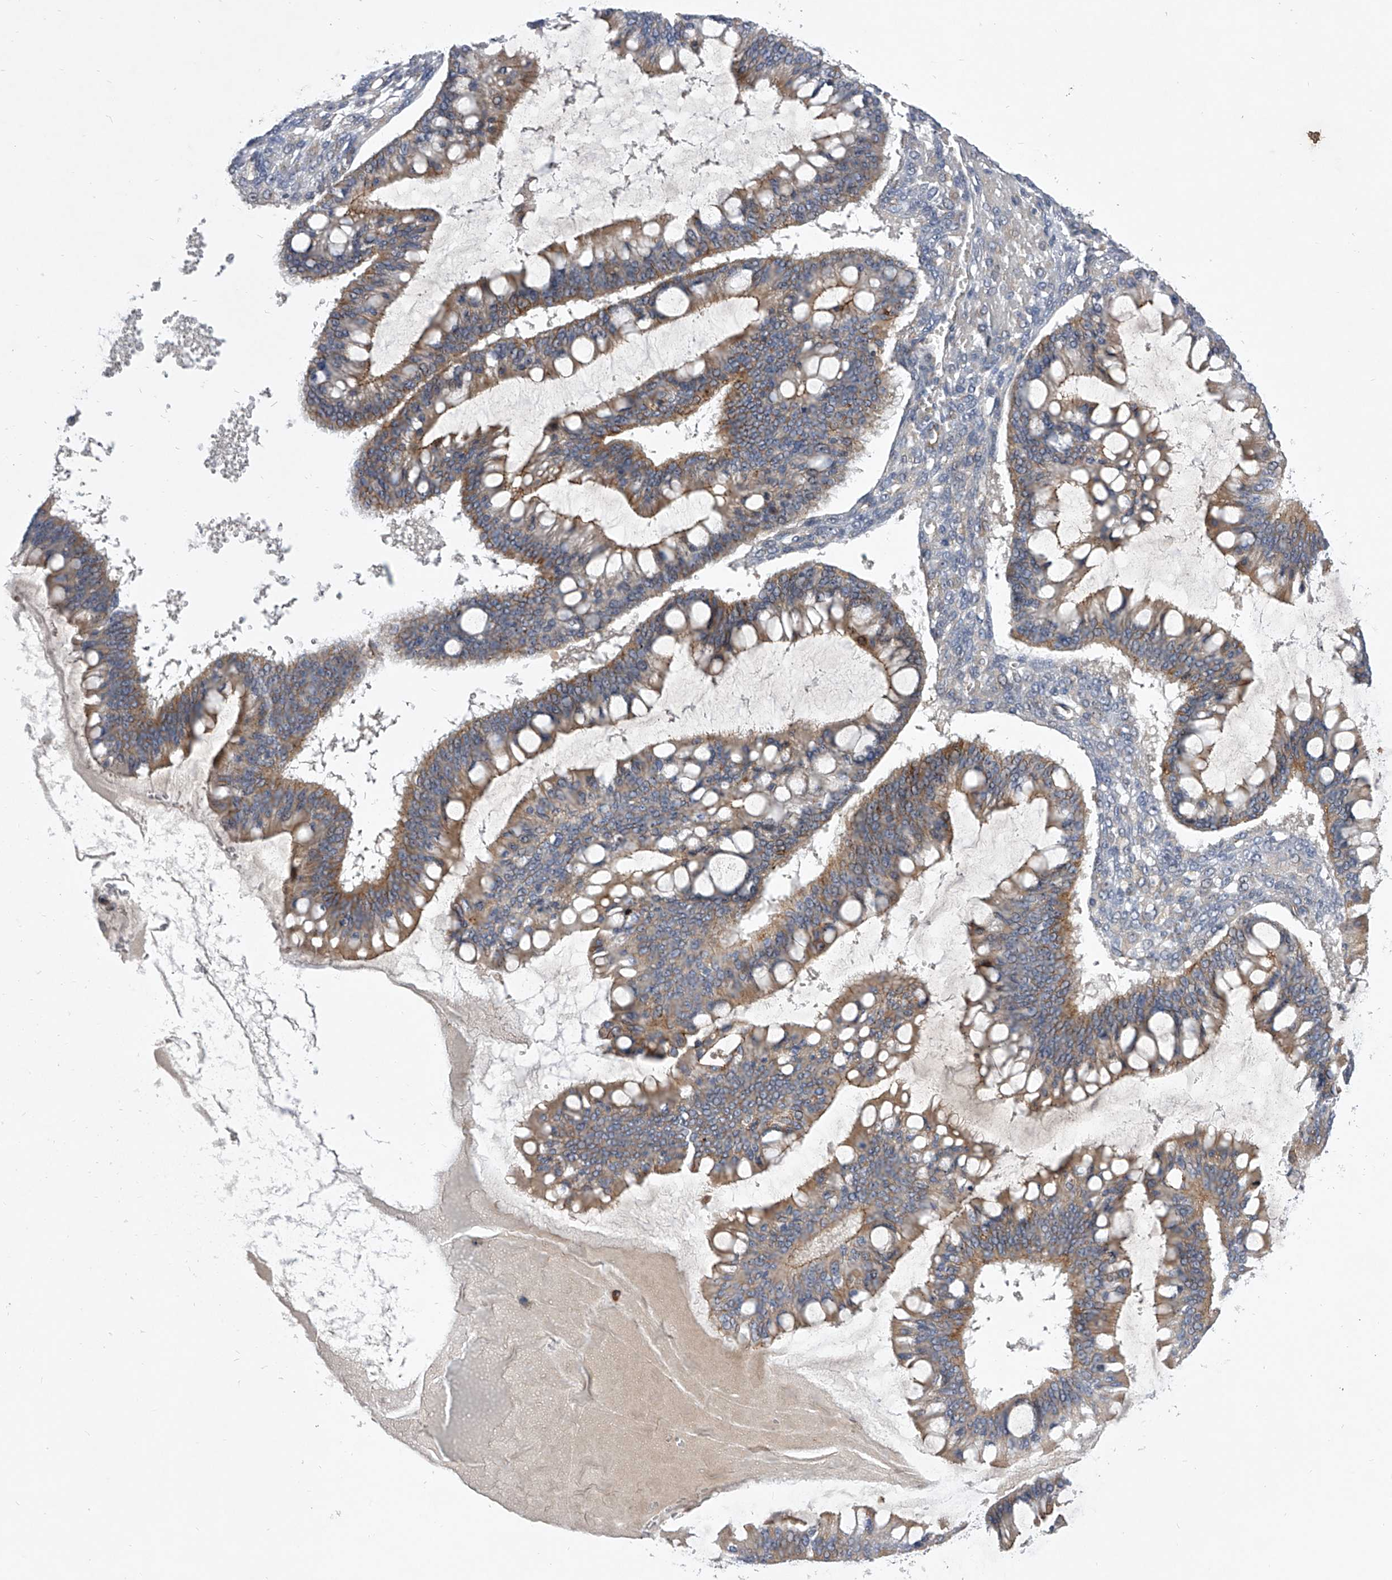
{"staining": {"intensity": "moderate", "quantity": ">75%", "location": "cytoplasmic/membranous"}, "tissue": "ovarian cancer", "cell_type": "Tumor cells", "image_type": "cancer", "snomed": [{"axis": "morphology", "description": "Cystadenocarcinoma, mucinous, NOS"}, {"axis": "topography", "description": "Ovary"}], "caption": "Protein staining reveals moderate cytoplasmic/membranous staining in about >75% of tumor cells in mucinous cystadenocarcinoma (ovarian). The staining was performed using DAB (3,3'-diaminobenzidine), with brown indicating positive protein expression. Nuclei are stained blue with hematoxylin.", "gene": "MINDY4", "patient": {"sex": "female", "age": 73}}